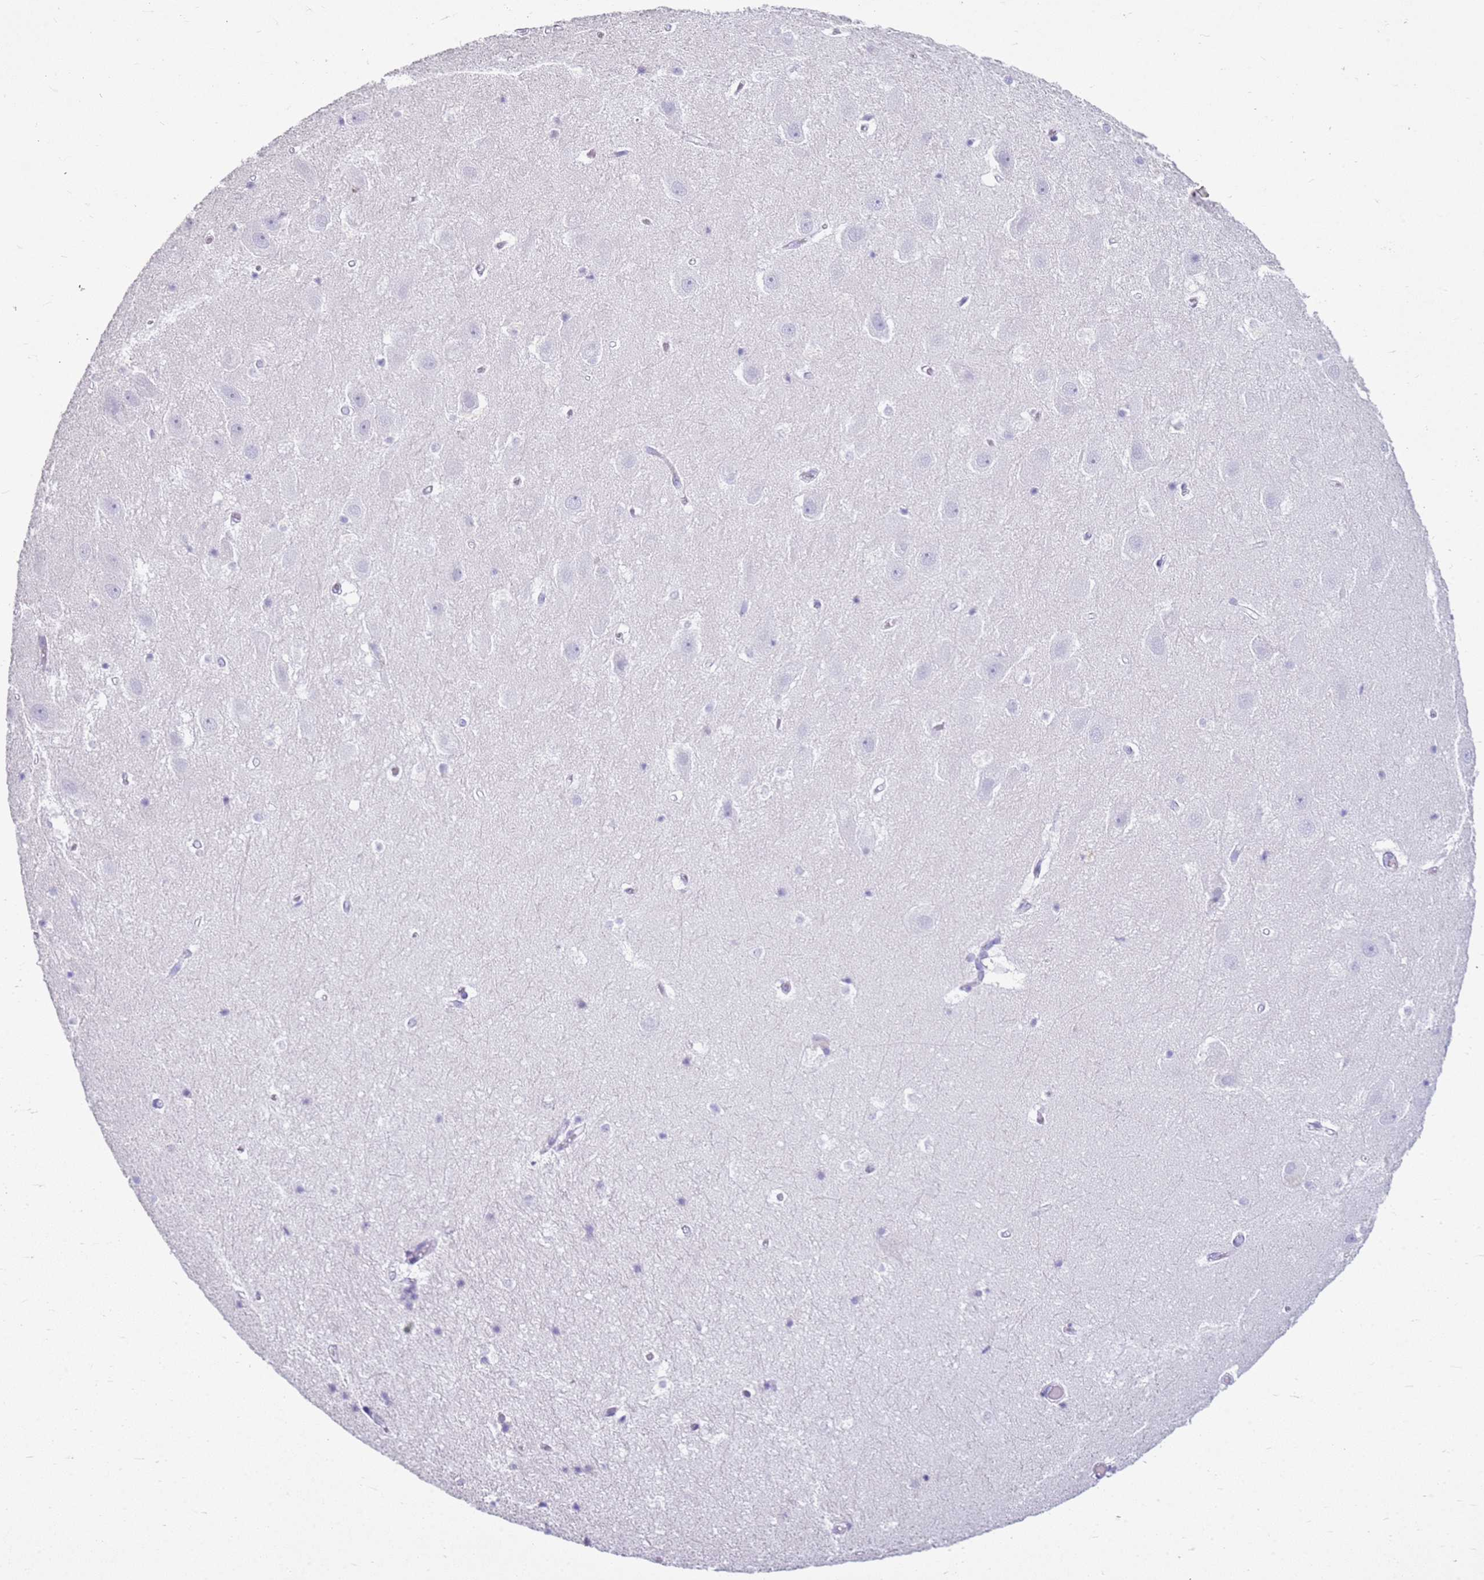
{"staining": {"intensity": "negative", "quantity": "none", "location": "none"}, "tissue": "hippocampus", "cell_type": "Glial cells", "image_type": "normal", "snomed": [{"axis": "morphology", "description": "Normal tissue, NOS"}, {"axis": "topography", "description": "Hippocampus"}], "caption": "A histopathology image of human hippocampus is negative for staining in glial cells. (Stains: DAB immunohistochemistry (IHC) with hematoxylin counter stain, Microscopy: brightfield microscopy at high magnification).", "gene": "CSTA", "patient": {"sex": "female", "age": 52}}